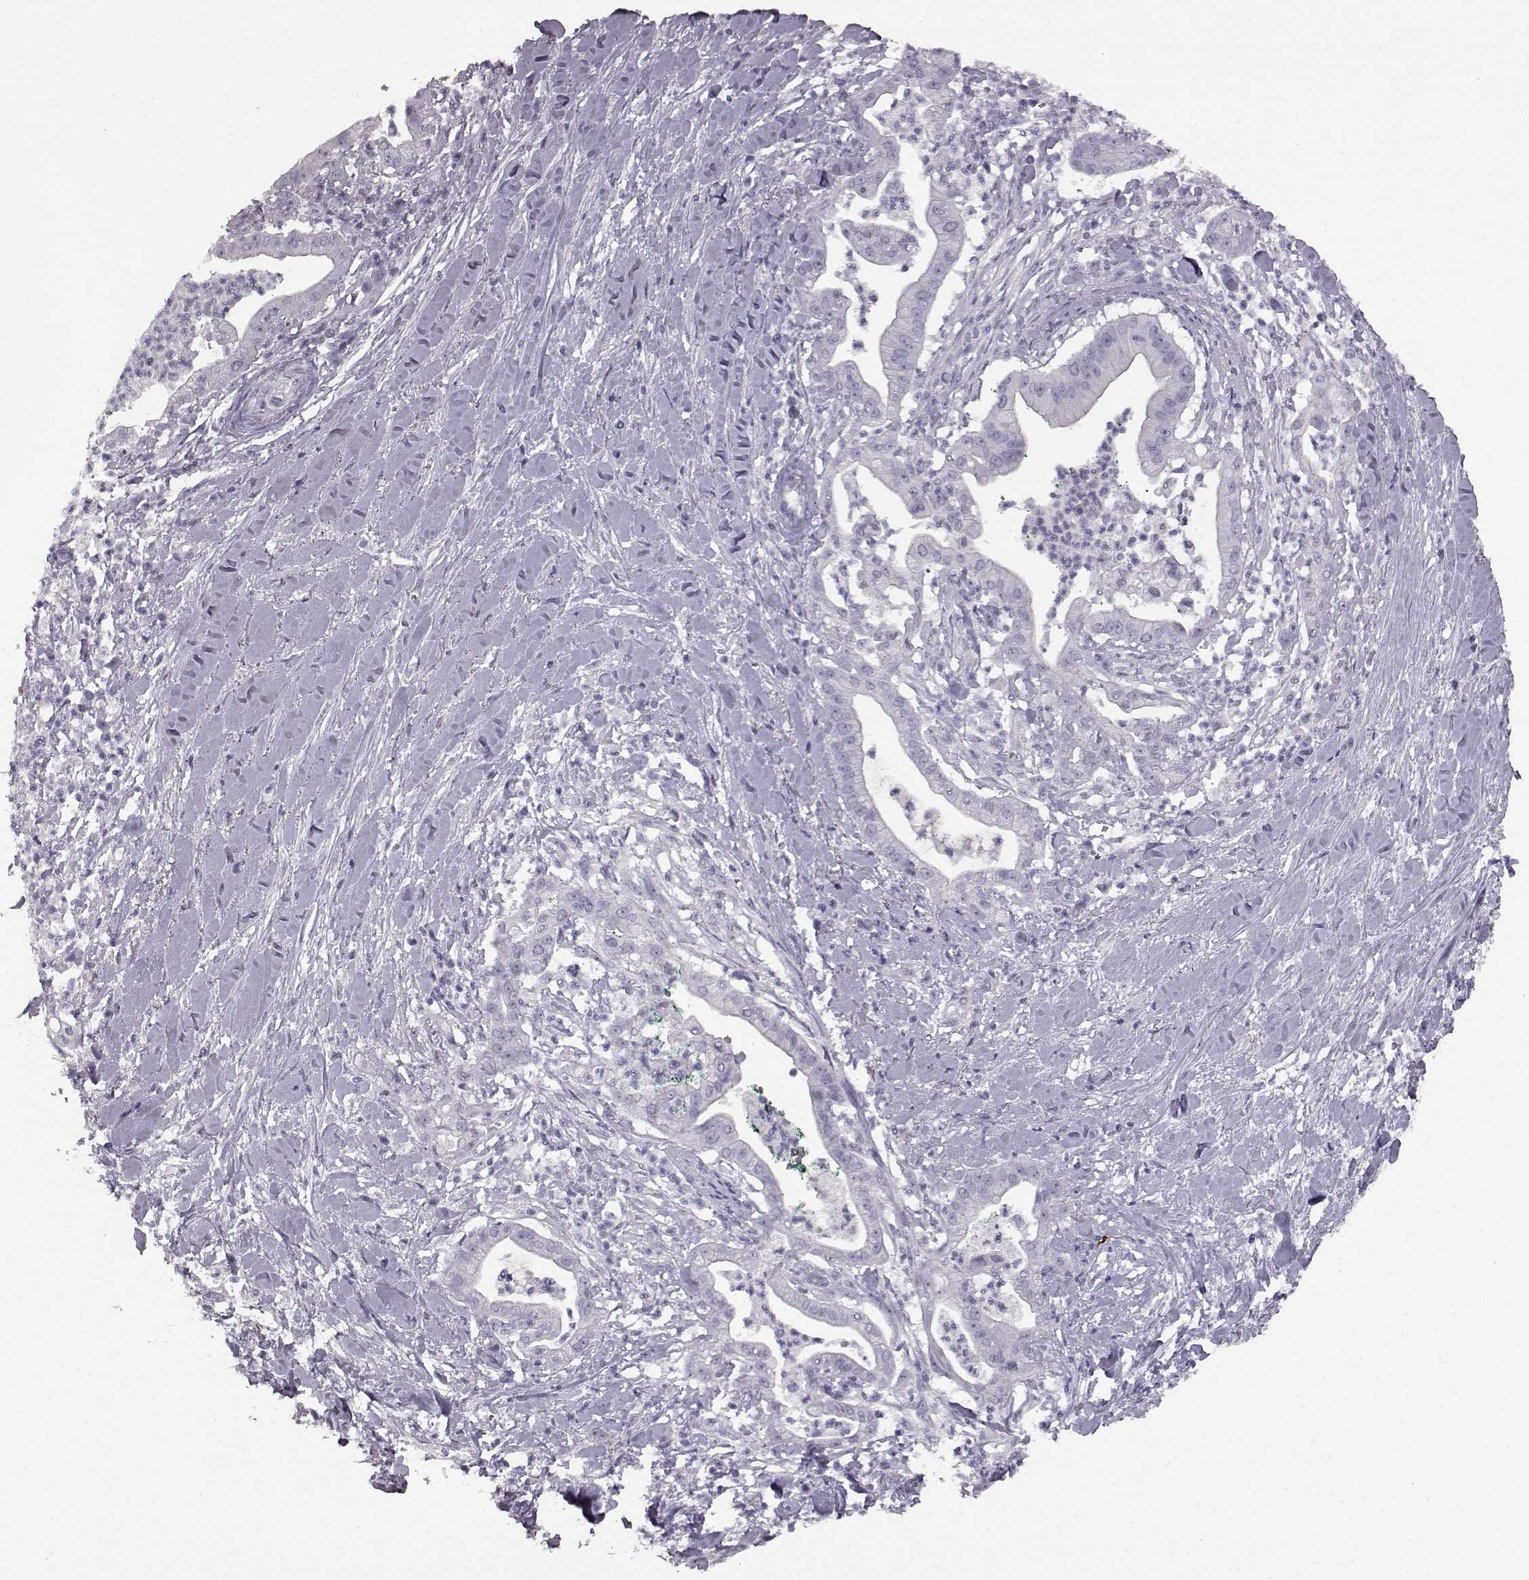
{"staining": {"intensity": "negative", "quantity": "none", "location": "none"}, "tissue": "pancreatic cancer", "cell_type": "Tumor cells", "image_type": "cancer", "snomed": [{"axis": "morphology", "description": "Normal tissue, NOS"}, {"axis": "morphology", "description": "Adenocarcinoma, NOS"}, {"axis": "topography", "description": "Lymph node"}, {"axis": "topography", "description": "Pancreas"}], "caption": "IHC of human adenocarcinoma (pancreatic) shows no expression in tumor cells.", "gene": "PRPH2", "patient": {"sex": "female", "age": 58}}